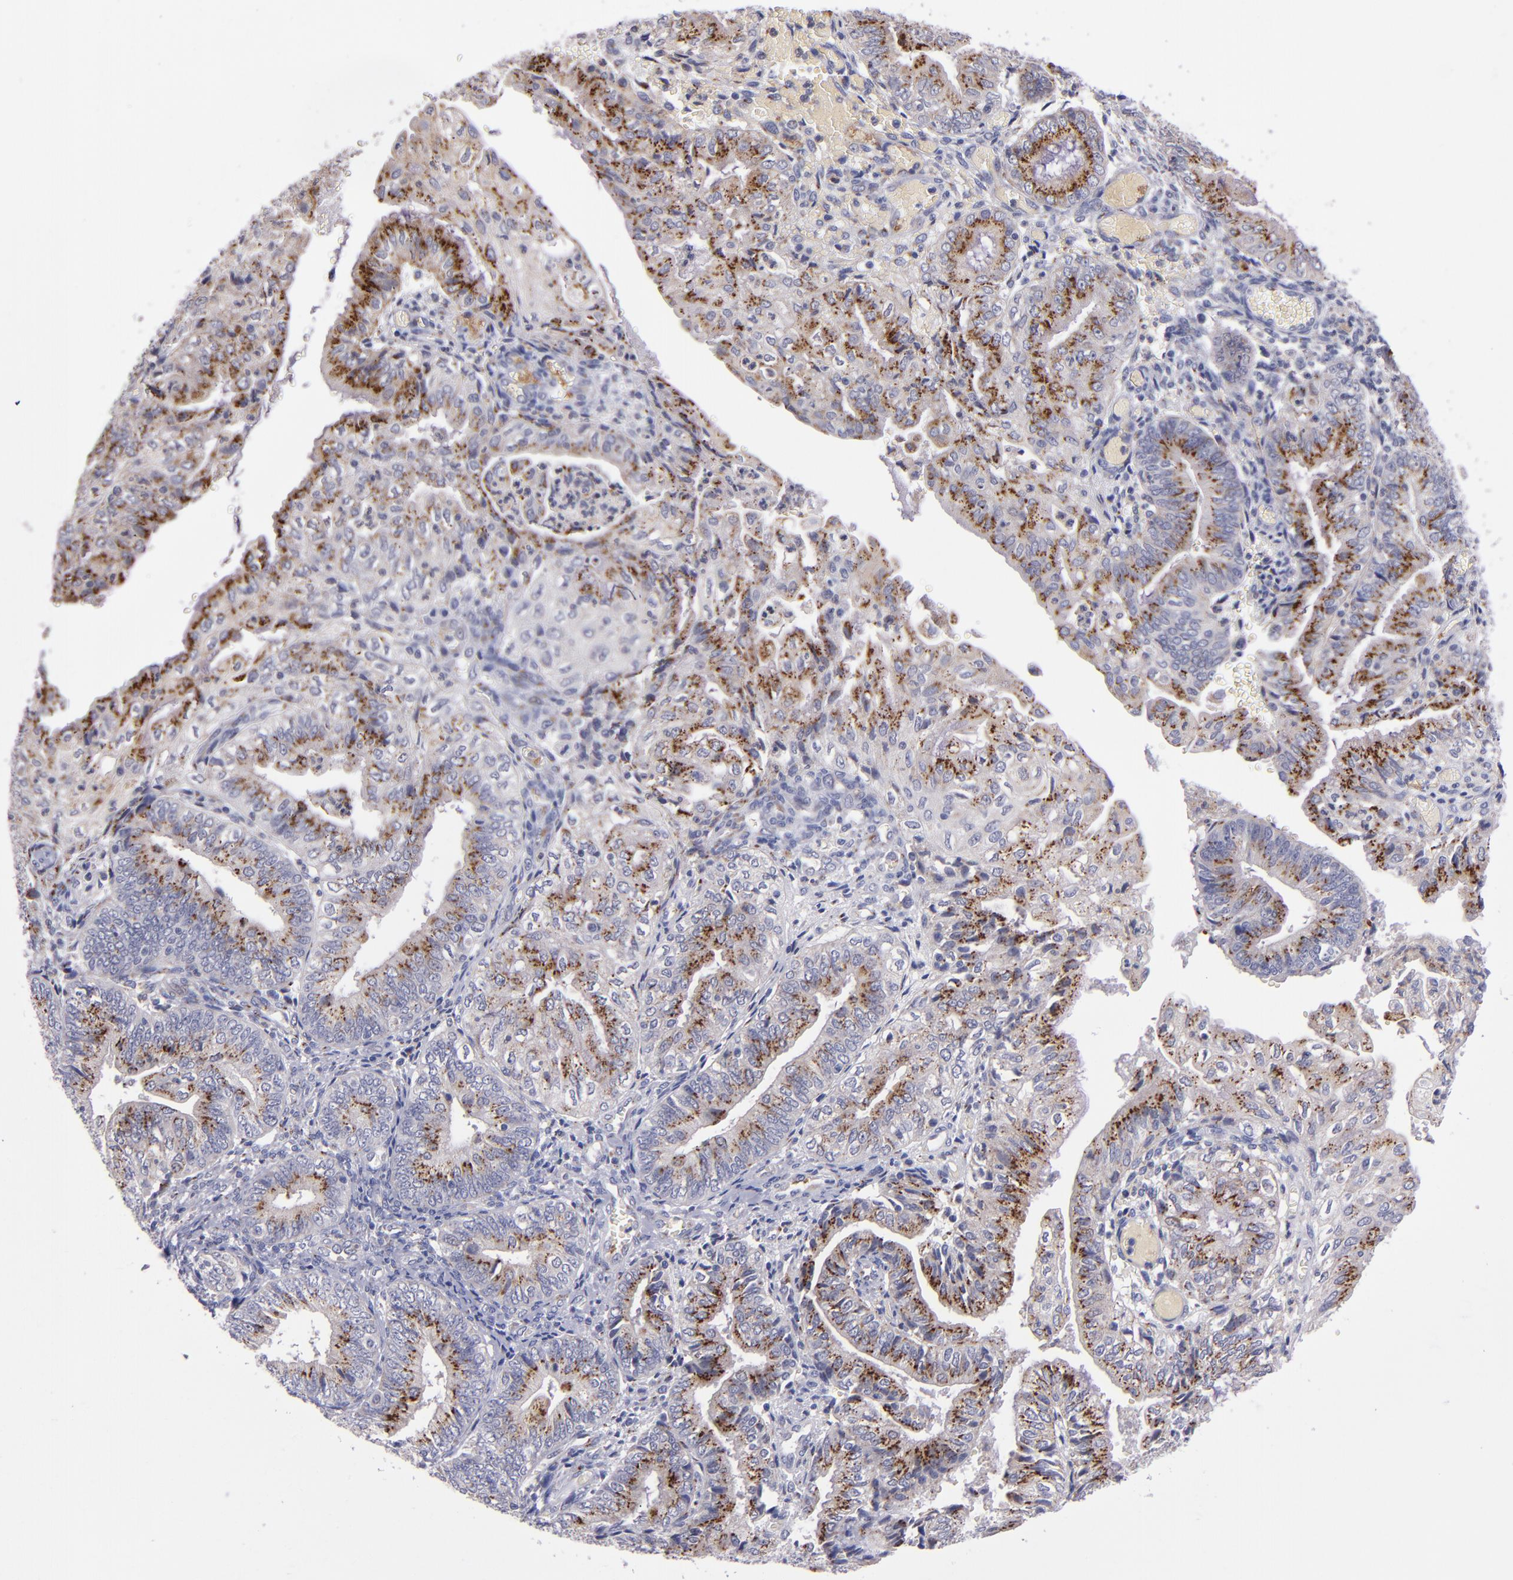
{"staining": {"intensity": "strong", "quantity": ">75%", "location": "cytoplasmic/membranous"}, "tissue": "endometrial cancer", "cell_type": "Tumor cells", "image_type": "cancer", "snomed": [{"axis": "morphology", "description": "Adenocarcinoma, NOS"}, {"axis": "topography", "description": "Endometrium"}], "caption": "Tumor cells exhibit strong cytoplasmic/membranous expression in approximately >75% of cells in adenocarcinoma (endometrial).", "gene": "RAB41", "patient": {"sex": "female", "age": 55}}